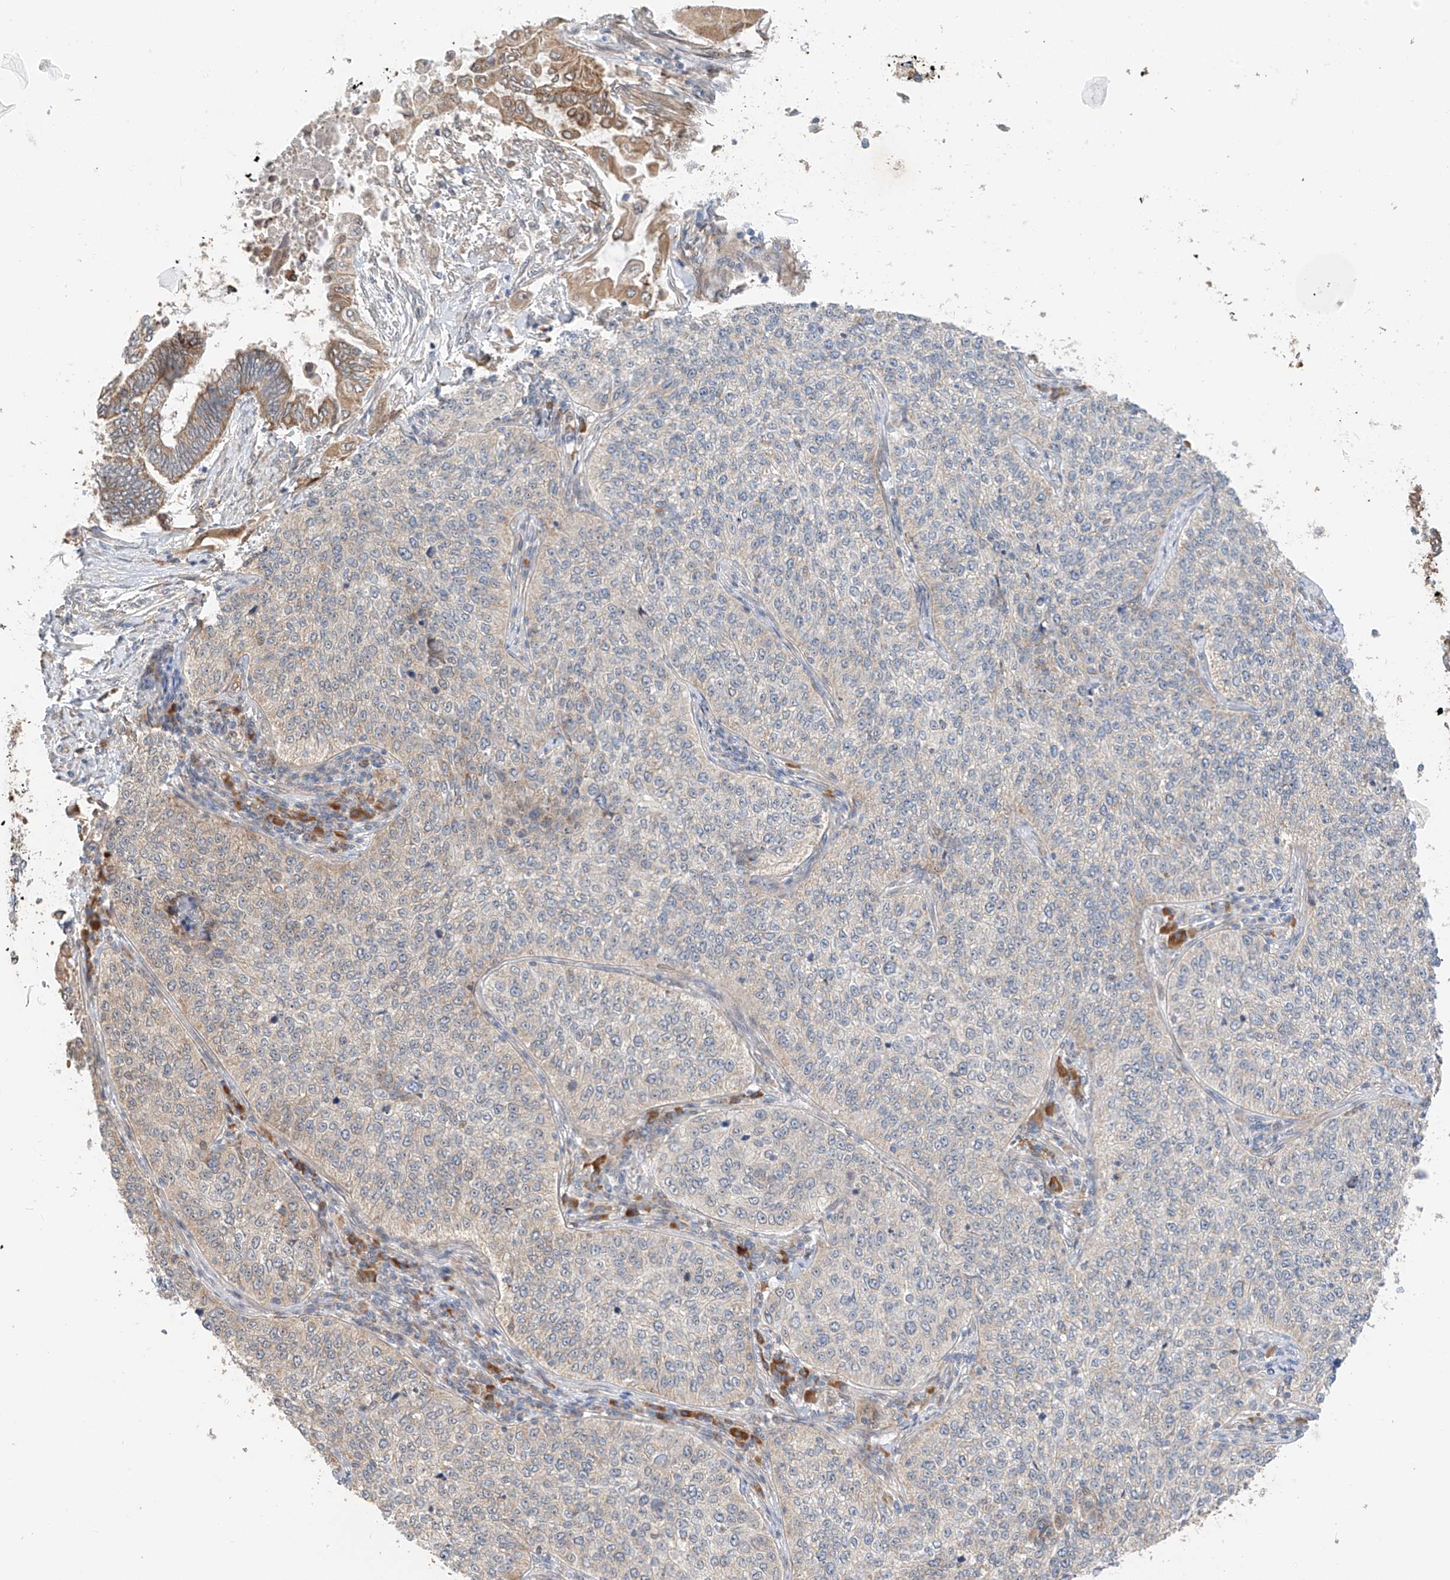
{"staining": {"intensity": "negative", "quantity": "none", "location": "none"}, "tissue": "cervical cancer", "cell_type": "Tumor cells", "image_type": "cancer", "snomed": [{"axis": "morphology", "description": "Squamous cell carcinoma, NOS"}, {"axis": "topography", "description": "Cervix"}], "caption": "High power microscopy photomicrograph of an IHC histopathology image of cervical cancer, revealing no significant positivity in tumor cells. (DAB (3,3'-diaminobenzidine) immunohistochemistry (IHC) with hematoxylin counter stain).", "gene": "PPA2", "patient": {"sex": "female", "age": 35}}